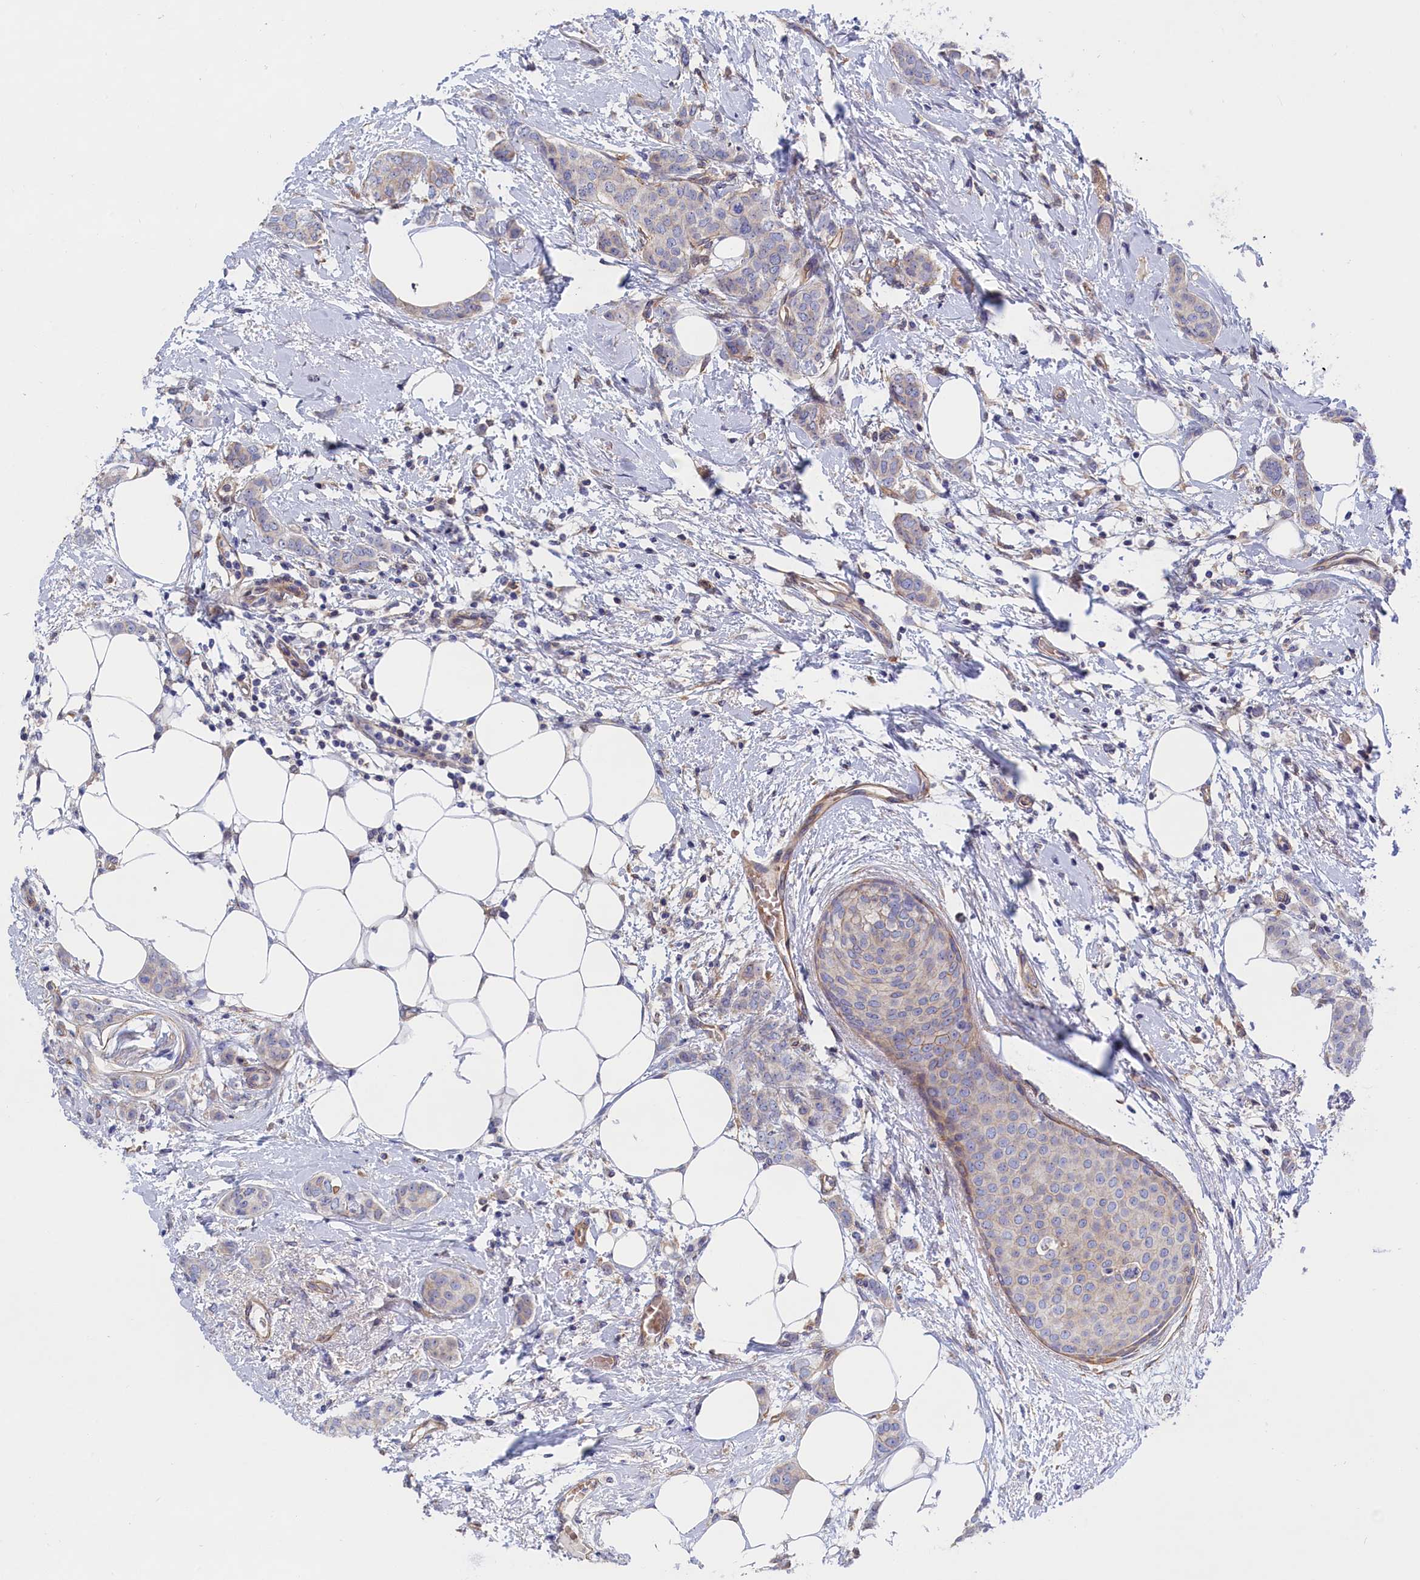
{"staining": {"intensity": "negative", "quantity": "none", "location": "none"}, "tissue": "breast cancer", "cell_type": "Tumor cells", "image_type": "cancer", "snomed": [{"axis": "morphology", "description": "Duct carcinoma"}, {"axis": "topography", "description": "Breast"}], "caption": "Immunohistochemistry (IHC) image of neoplastic tissue: breast cancer (infiltrating ductal carcinoma) stained with DAB (3,3'-diaminobenzidine) displays no significant protein positivity in tumor cells.", "gene": "ABCC12", "patient": {"sex": "female", "age": 72}}